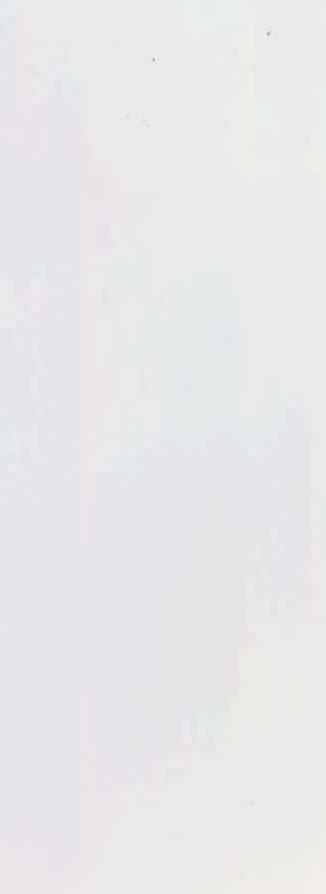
{"staining": {"intensity": "negative", "quantity": "none", "location": "none"}, "tissue": "bronchus", "cell_type": "Respiratory epithelial cells", "image_type": "normal", "snomed": [{"axis": "morphology", "description": "Normal tissue, NOS"}, {"axis": "topography", "description": "Bronchus"}, {"axis": "topography", "description": "Lung"}], "caption": "IHC photomicrograph of unremarkable bronchus: human bronchus stained with DAB (3,3'-diaminobenzidine) exhibits no significant protein positivity in respiratory epithelial cells. (Brightfield microscopy of DAB (3,3'-diaminobenzidine) immunohistochemistry at high magnification).", "gene": "PTGS2", "patient": {"sex": "female", "age": 57}}